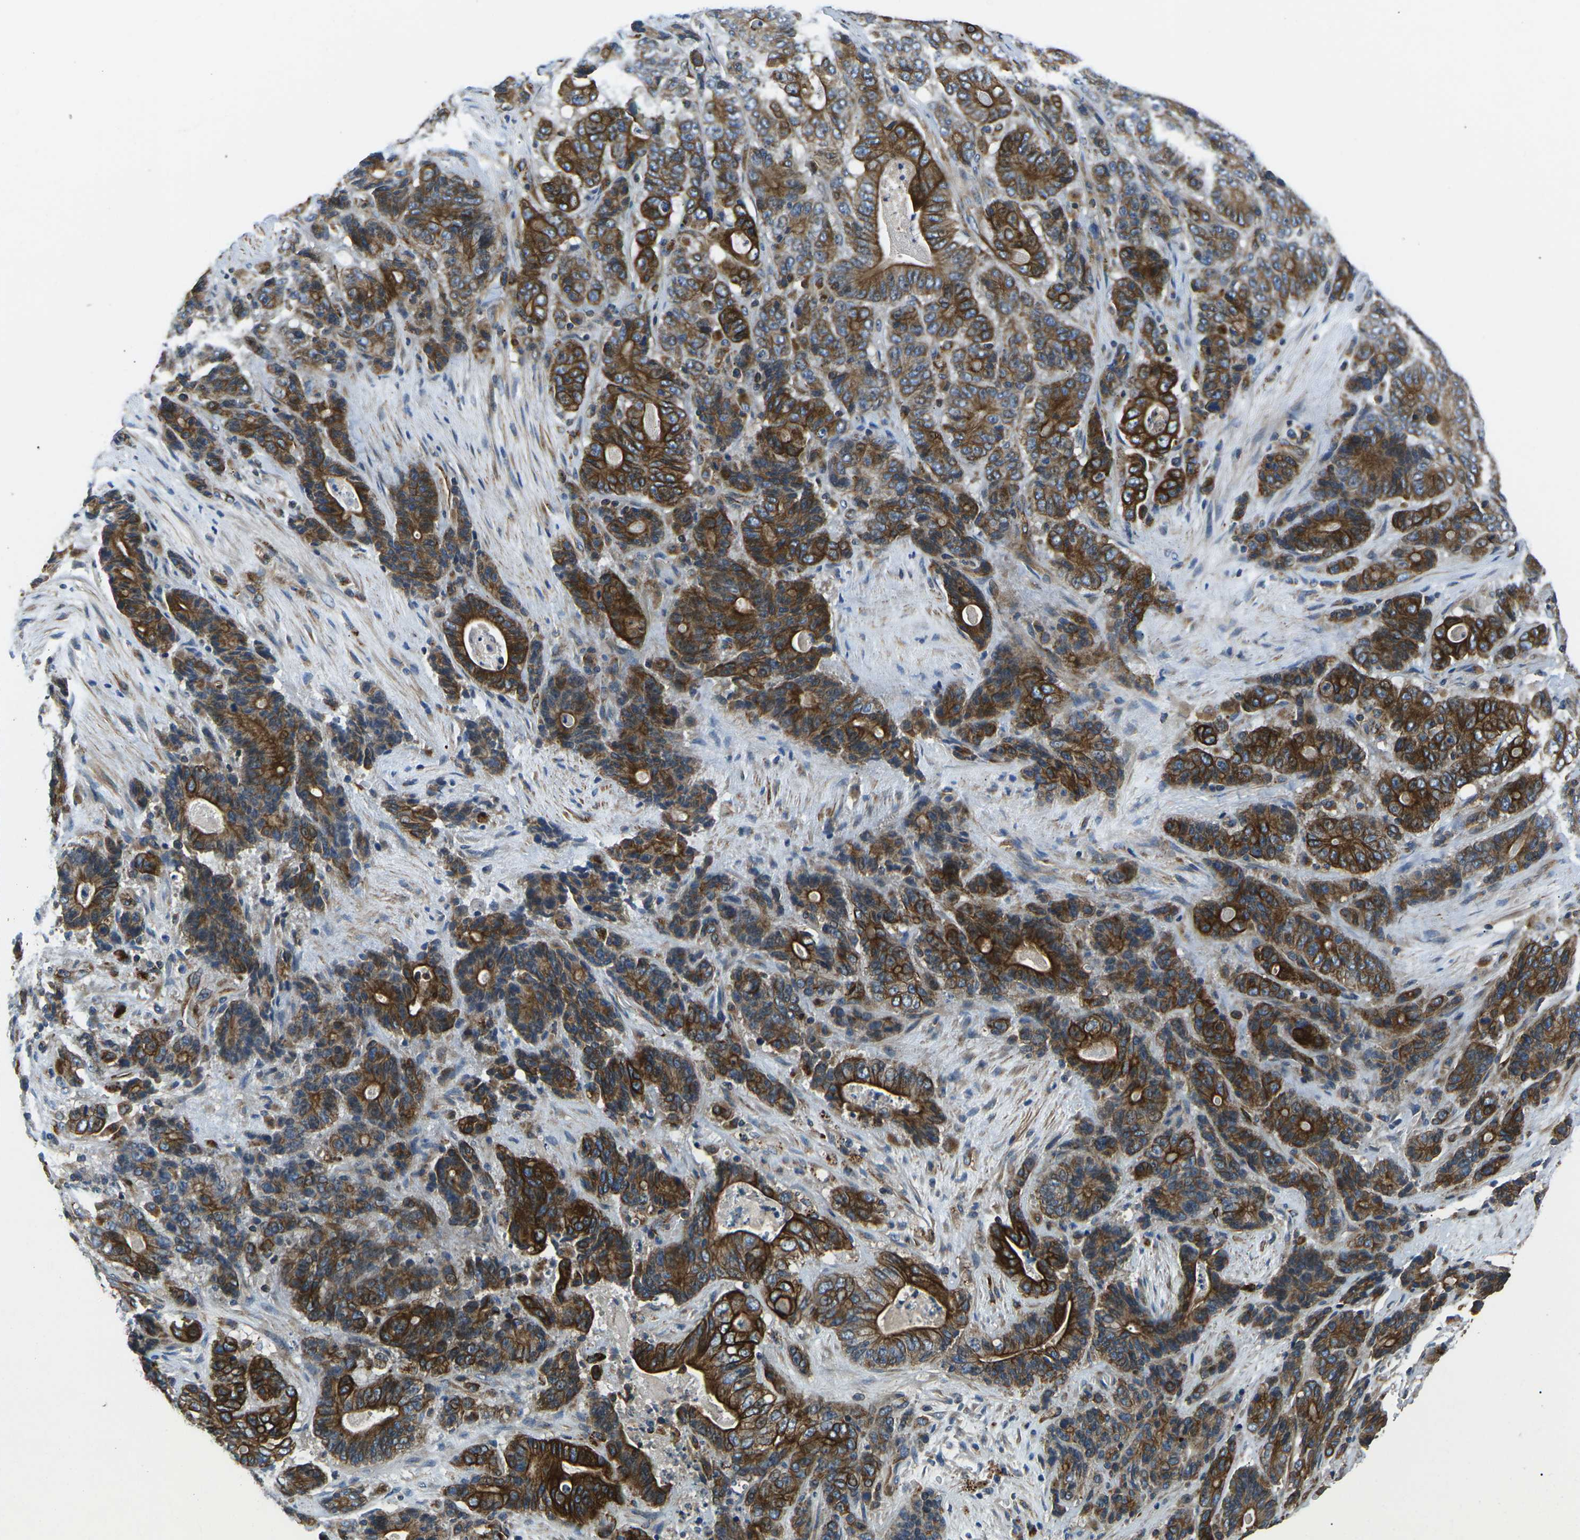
{"staining": {"intensity": "strong", "quantity": ">75%", "location": "cytoplasmic/membranous"}, "tissue": "stomach cancer", "cell_type": "Tumor cells", "image_type": "cancer", "snomed": [{"axis": "morphology", "description": "Adenocarcinoma, NOS"}, {"axis": "topography", "description": "Stomach"}], "caption": "Human stomach cancer (adenocarcinoma) stained for a protein (brown) shows strong cytoplasmic/membranous positive expression in approximately >75% of tumor cells.", "gene": "KCNJ15", "patient": {"sex": "female", "age": 73}}